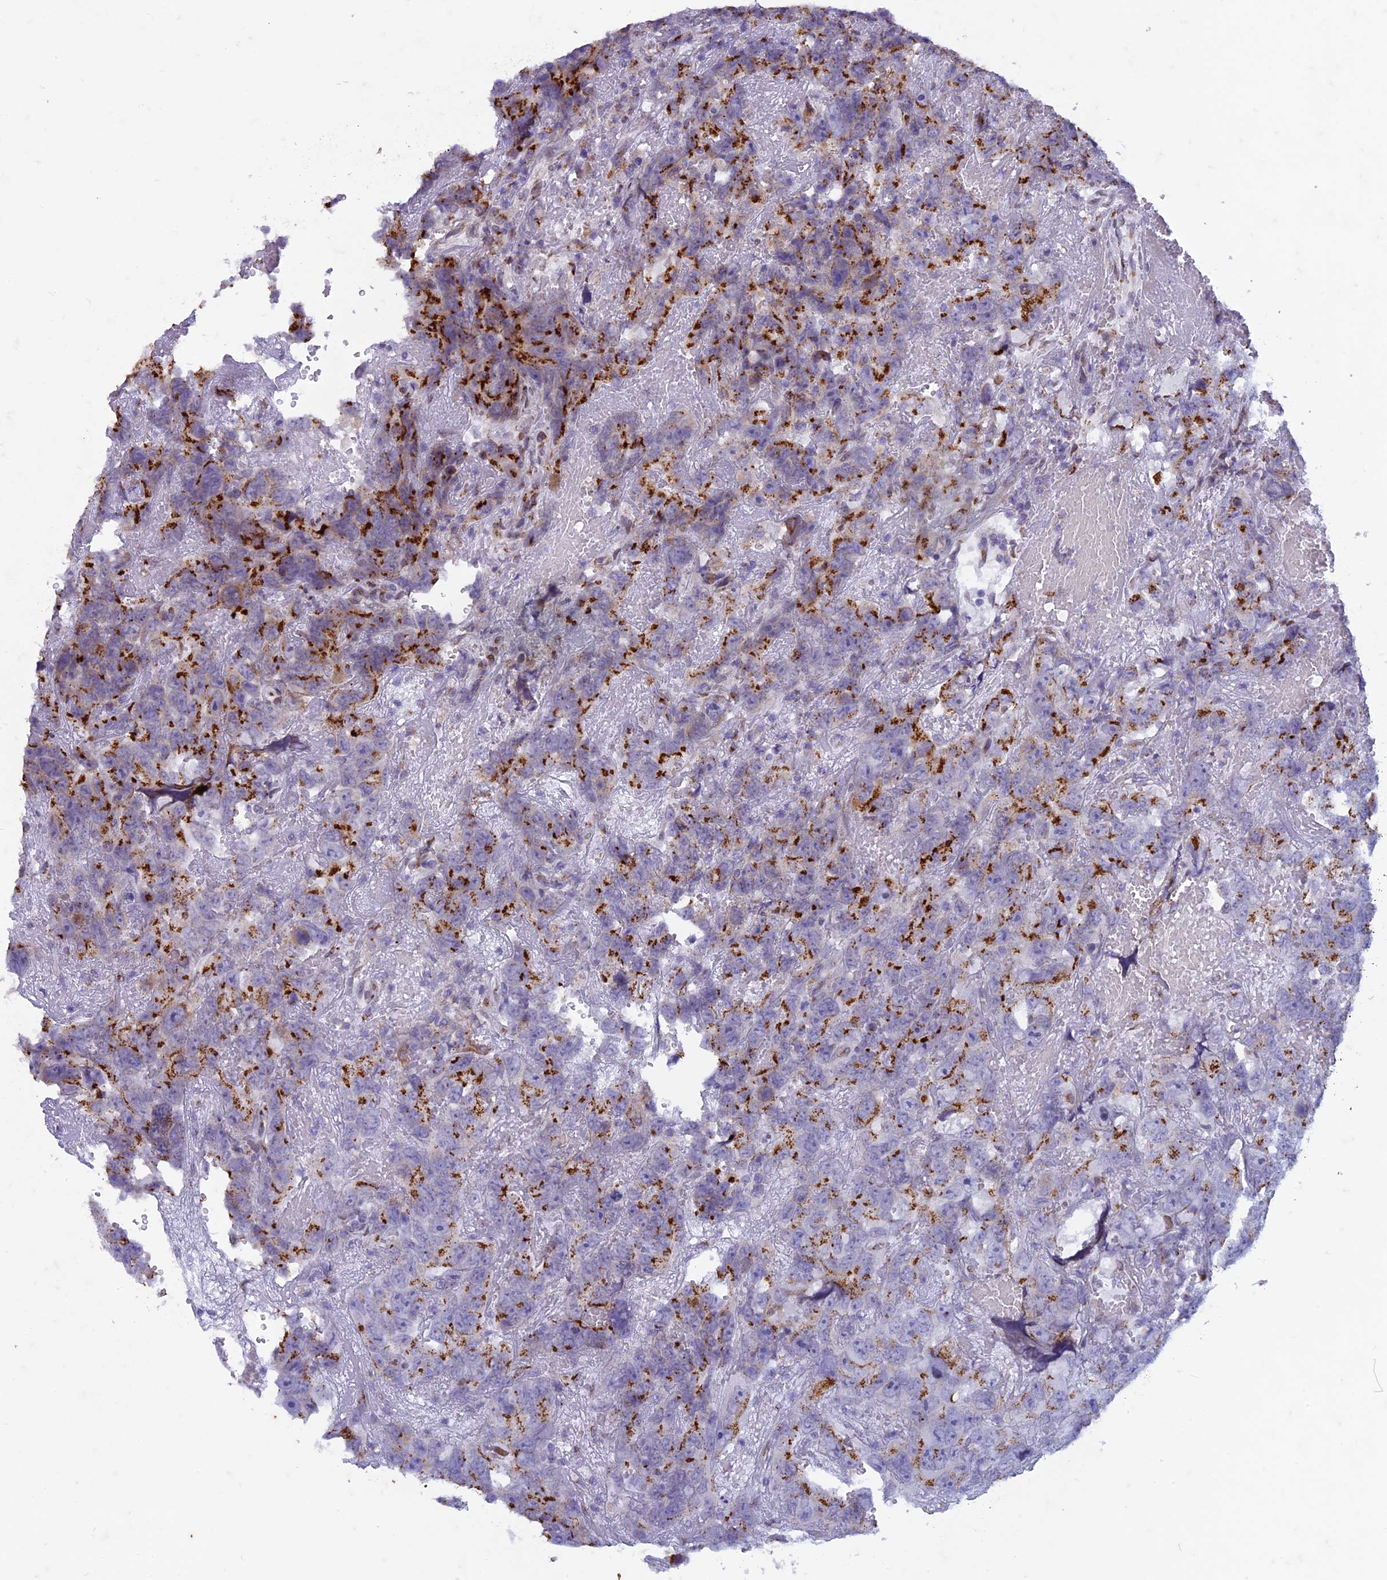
{"staining": {"intensity": "strong", "quantity": "25%-75%", "location": "cytoplasmic/membranous"}, "tissue": "testis cancer", "cell_type": "Tumor cells", "image_type": "cancer", "snomed": [{"axis": "morphology", "description": "Carcinoma, Embryonal, NOS"}, {"axis": "topography", "description": "Testis"}], "caption": "A high amount of strong cytoplasmic/membranous expression is identified in about 25%-75% of tumor cells in embryonal carcinoma (testis) tissue.", "gene": "FAM3C", "patient": {"sex": "male", "age": 45}}